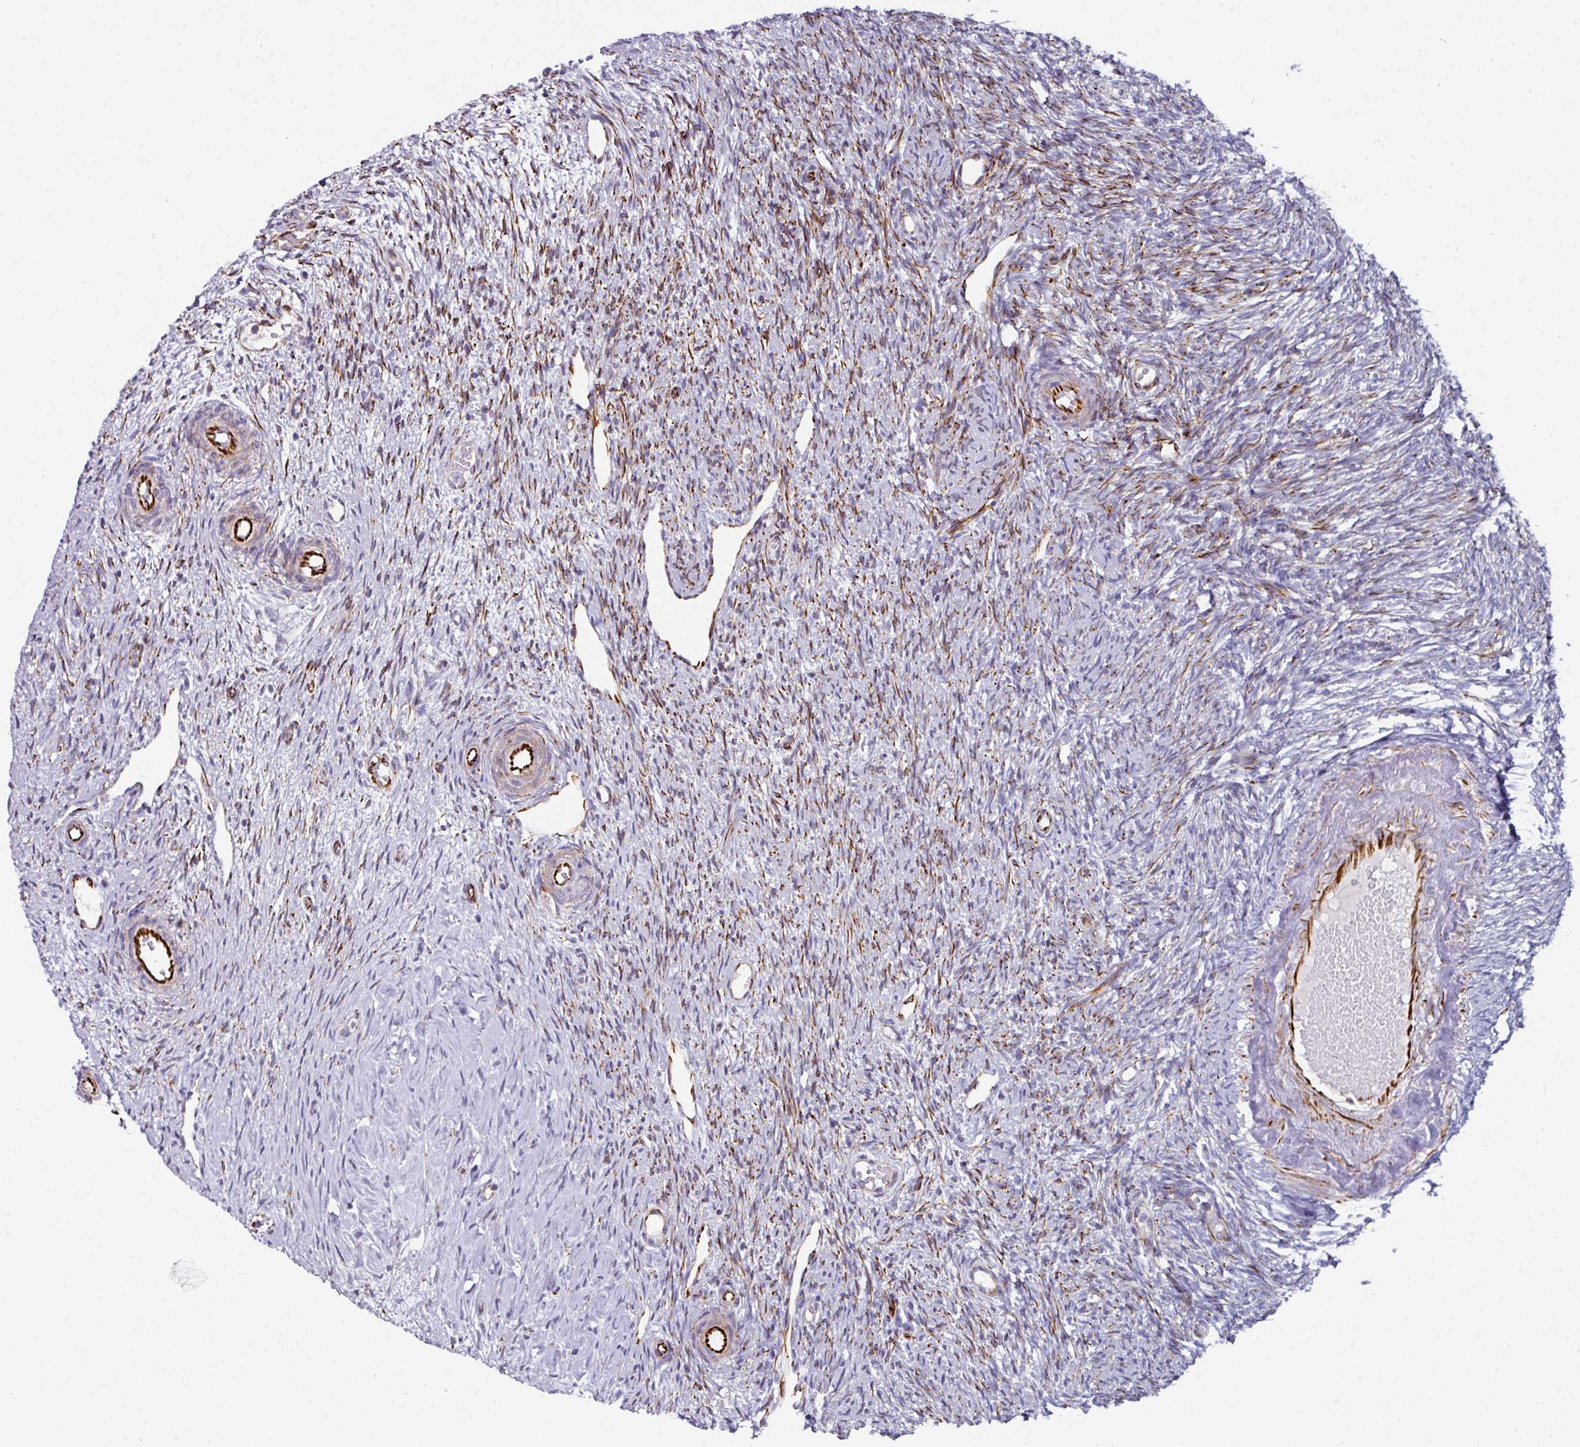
{"staining": {"intensity": "negative", "quantity": "none", "location": "none"}, "tissue": "ovary", "cell_type": "Follicle cells", "image_type": "normal", "snomed": [{"axis": "morphology", "description": "Normal tissue, NOS"}, {"axis": "topography", "description": "Ovary"}], "caption": "Protein analysis of benign ovary exhibits no significant staining in follicle cells.", "gene": "TMPRSS9", "patient": {"sex": "female", "age": 51}}